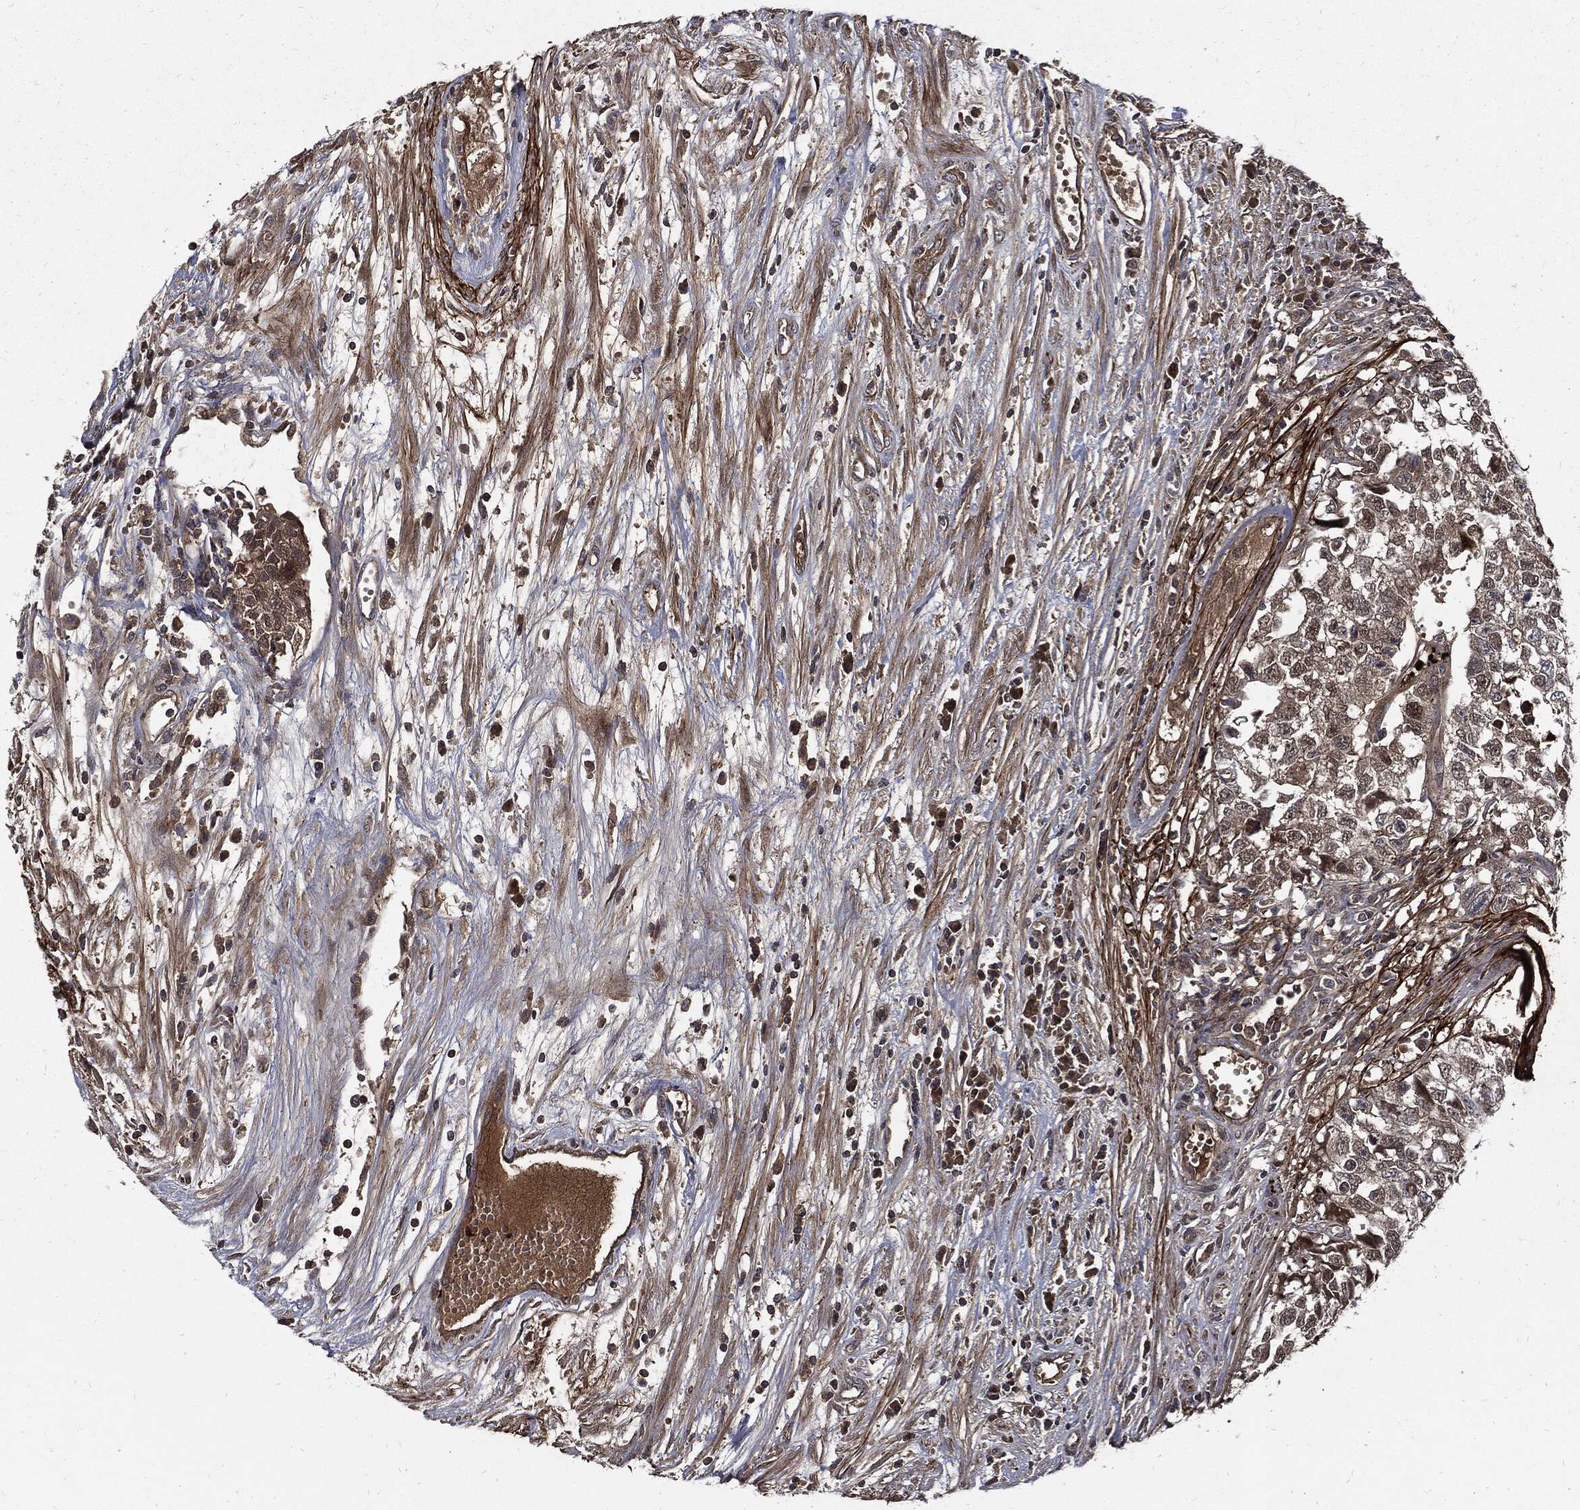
{"staining": {"intensity": "moderate", "quantity": "25%-75%", "location": "cytoplasmic/membranous"}, "tissue": "testis cancer", "cell_type": "Tumor cells", "image_type": "cancer", "snomed": [{"axis": "morphology", "description": "Seminoma, NOS"}, {"axis": "morphology", "description": "Carcinoma, Embryonal, NOS"}, {"axis": "topography", "description": "Testis"}], "caption": "Immunohistochemical staining of testis cancer demonstrates medium levels of moderate cytoplasmic/membranous positivity in about 25%-75% of tumor cells.", "gene": "CLU", "patient": {"sex": "male", "age": 22}}